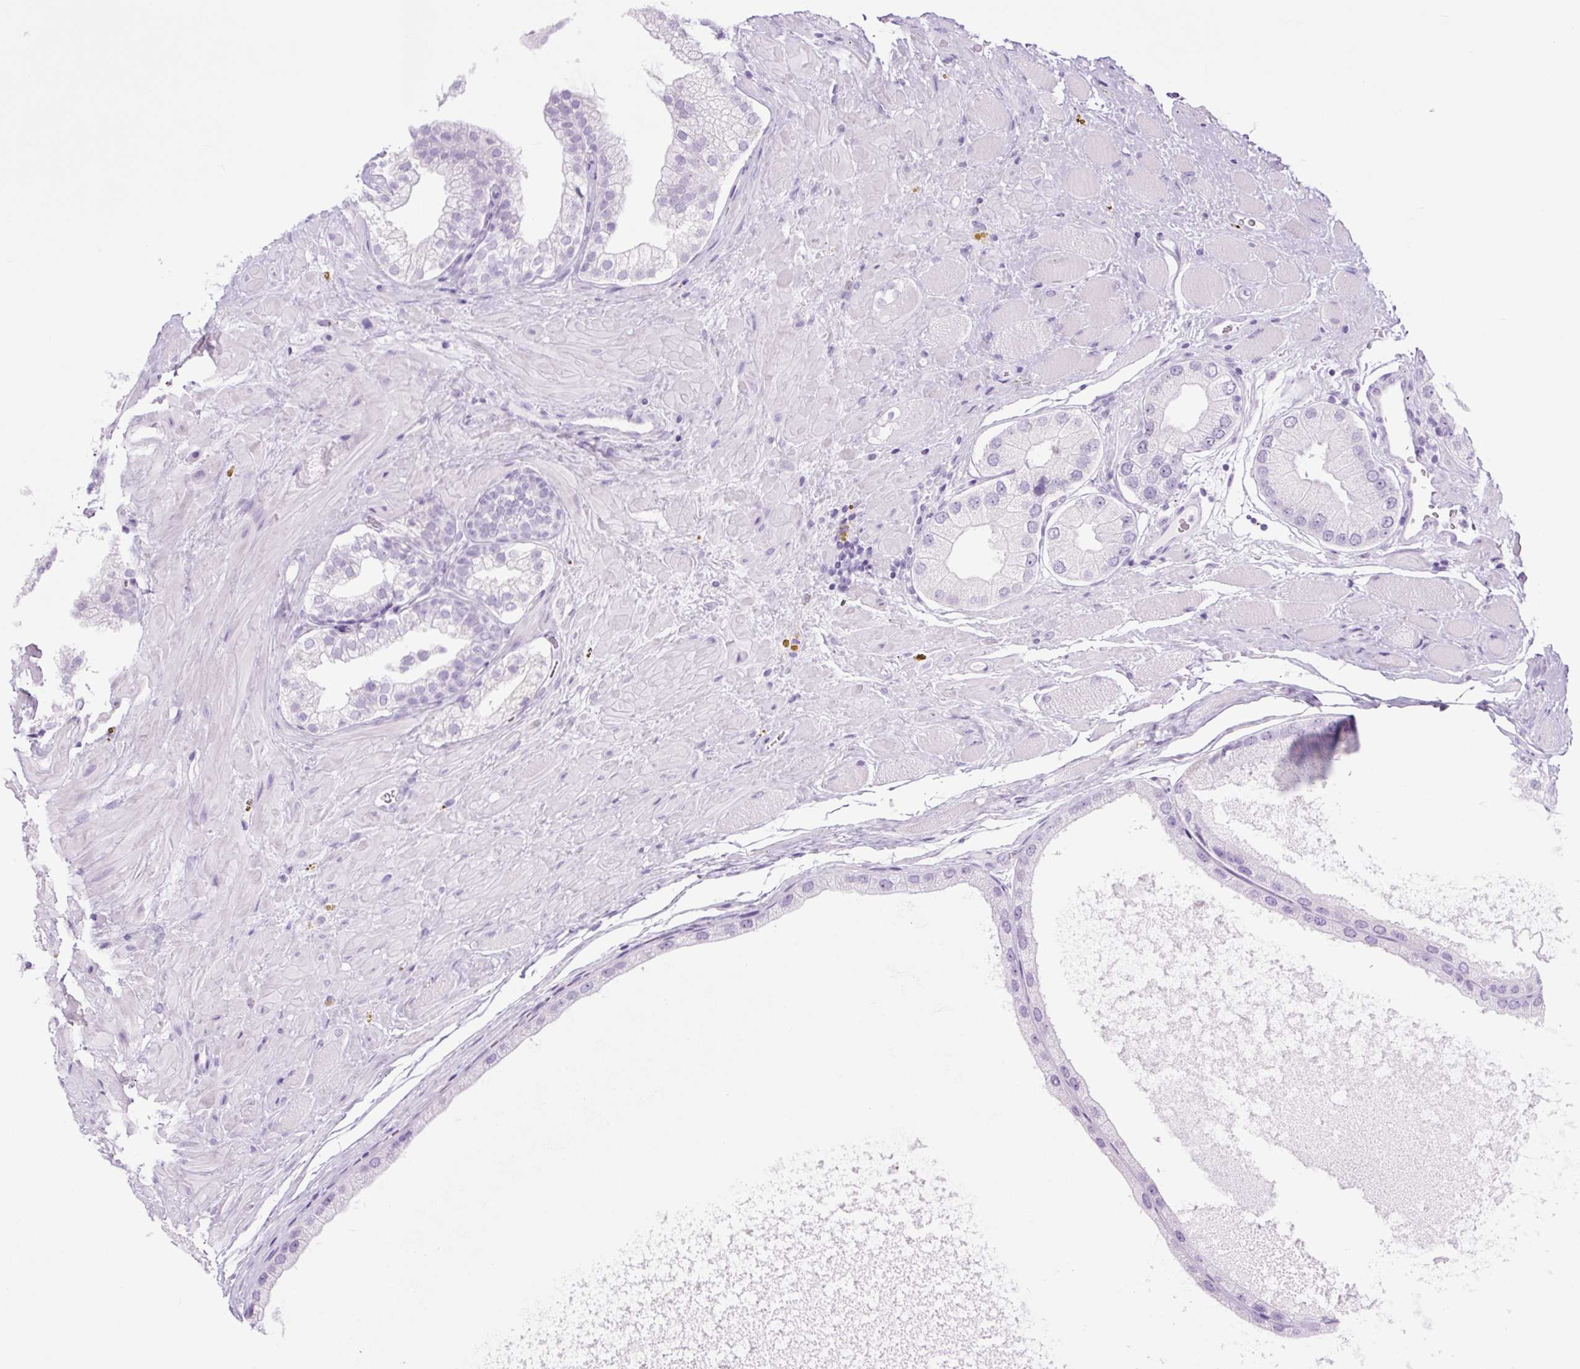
{"staining": {"intensity": "negative", "quantity": "none", "location": "none"}, "tissue": "prostate cancer", "cell_type": "Tumor cells", "image_type": "cancer", "snomed": [{"axis": "morphology", "description": "Adenocarcinoma, Low grade"}, {"axis": "topography", "description": "Prostate"}], "caption": "Immunohistochemical staining of prostate cancer displays no significant positivity in tumor cells.", "gene": "TFF2", "patient": {"sex": "male", "age": 42}}